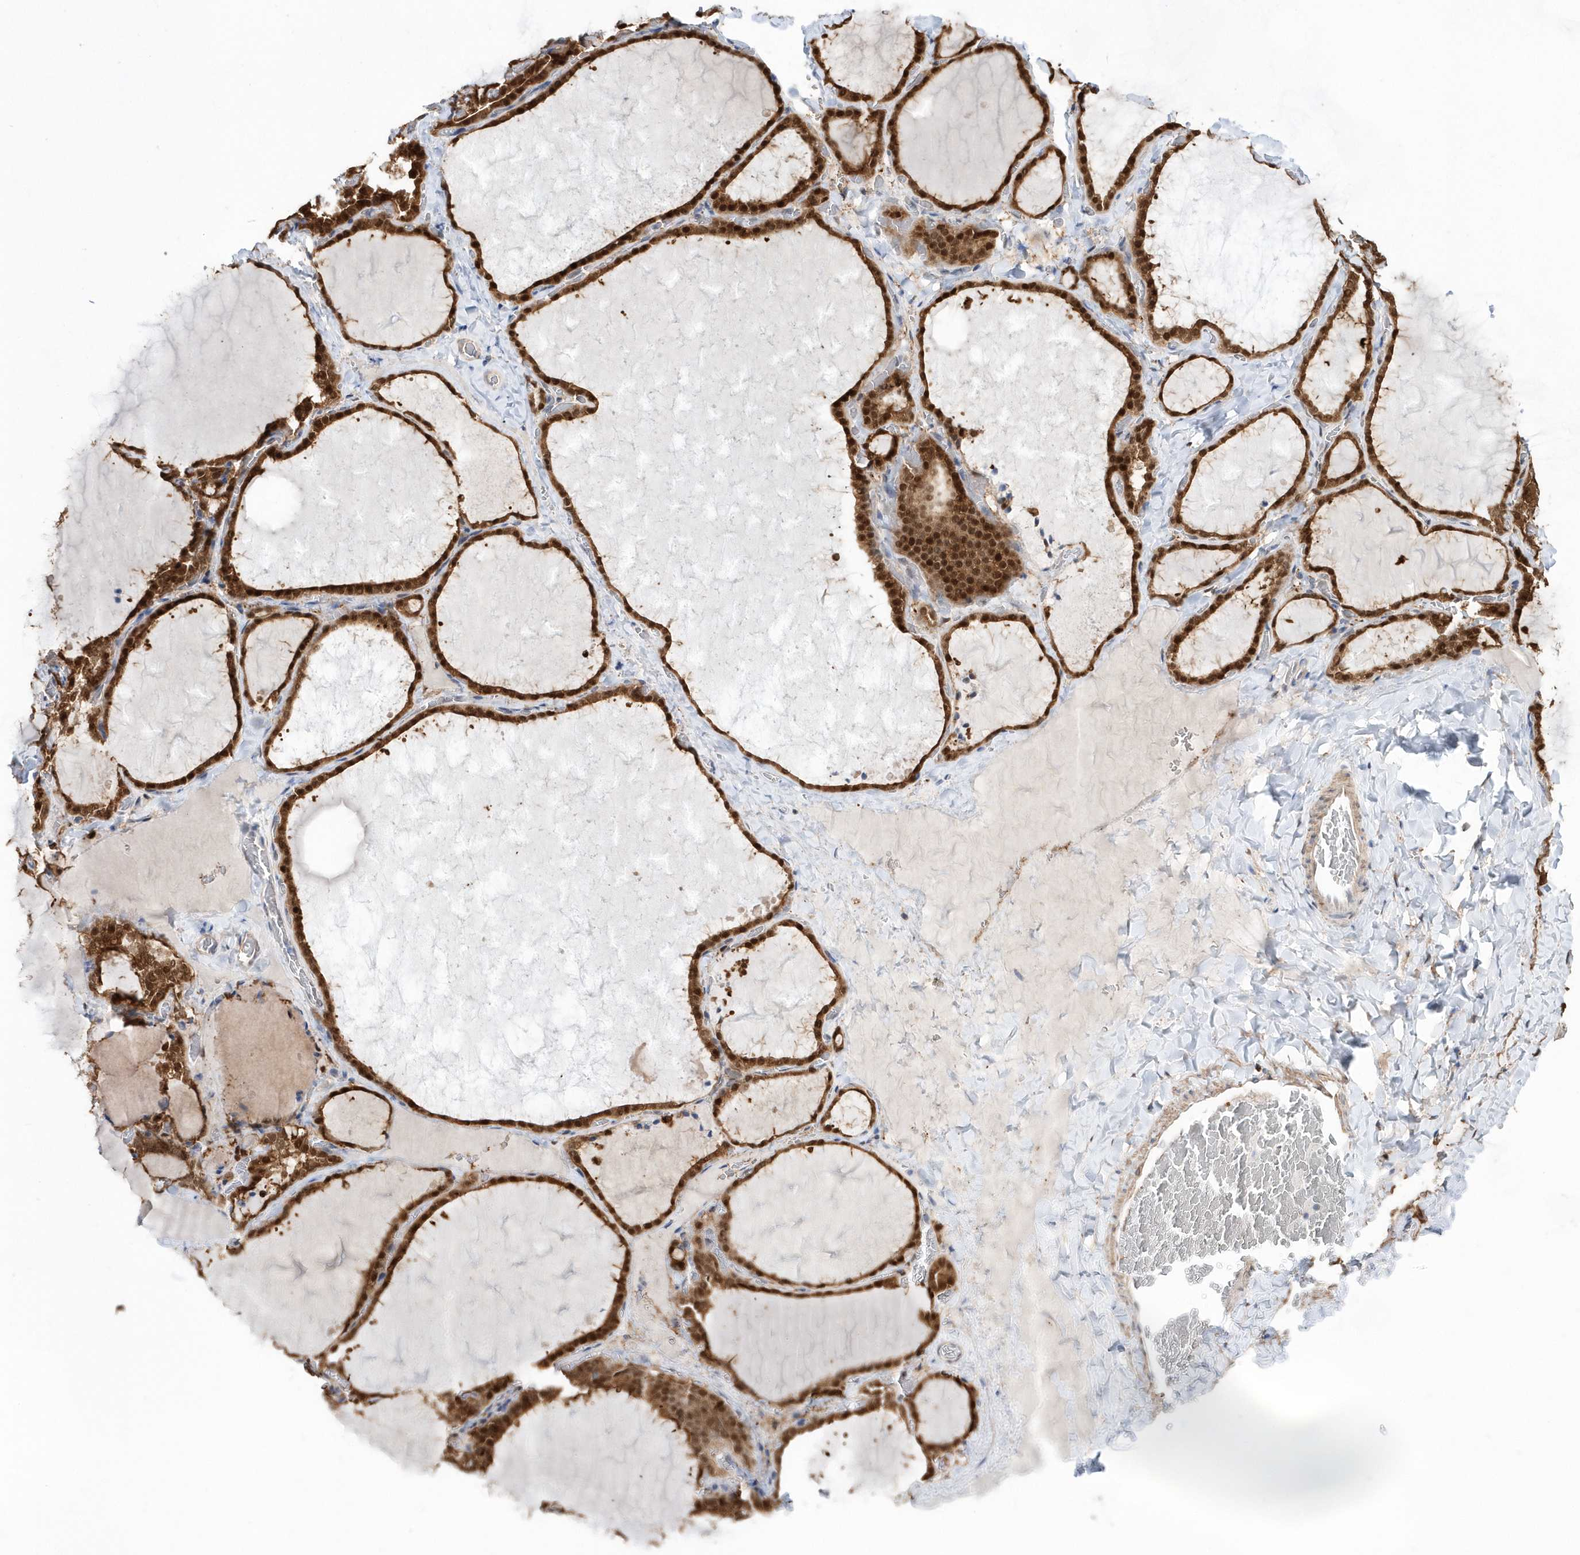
{"staining": {"intensity": "strong", "quantity": ">75%", "location": "cytoplasmic/membranous,nuclear"}, "tissue": "thyroid gland", "cell_type": "Glandular cells", "image_type": "normal", "snomed": [{"axis": "morphology", "description": "Normal tissue, NOS"}, {"axis": "topography", "description": "Thyroid gland"}], "caption": "Normal thyroid gland was stained to show a protein in brown. There is high levels of strong cytoplasmic/membranous,nuclear staining in approximately >75% of glandular cells. Ihc stains the protein of interest in brown and the nuclei are stained blue.", "gene": "BDH2", "patient": {"sex": "female", "age": 22}}